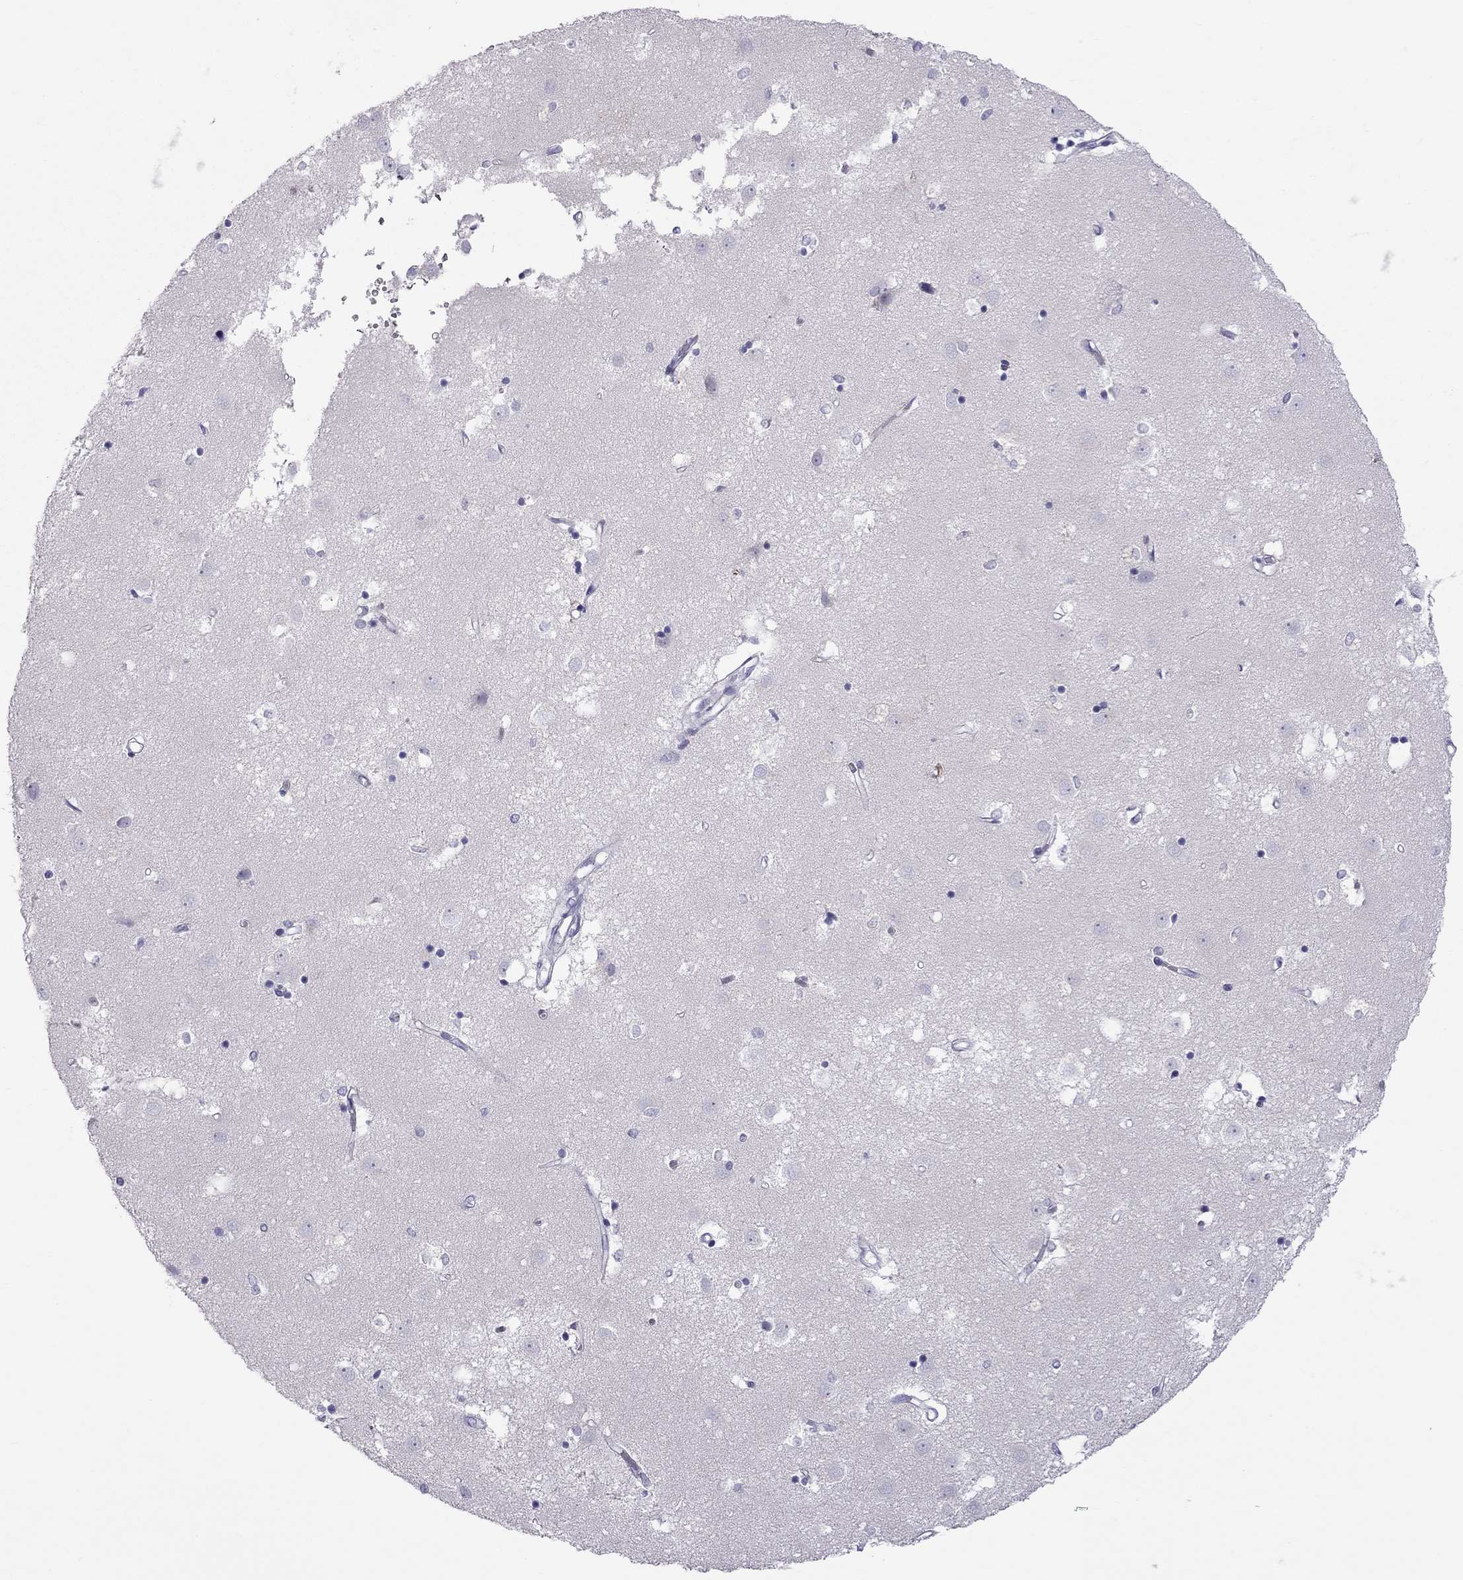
{"staining": {"intensity": "negative", "quantity": "none", "location": "none"}, "tissue": "caudate", "cell_type": "Glial cells", "image_type": "normal", "snomed": [{"axis": "morphology", "description": "Normal tissue, NOS"}, {"axis": "topography", "description": "Lateral ventricle wall"}], "caption": "A high-resolution image shows immunohistochemistry staining of unremarkable caudate, which demonstrates no significant positivity in glial cells.", "gene": "TEX14", "patient": {"sex": "male", "age": 54}}